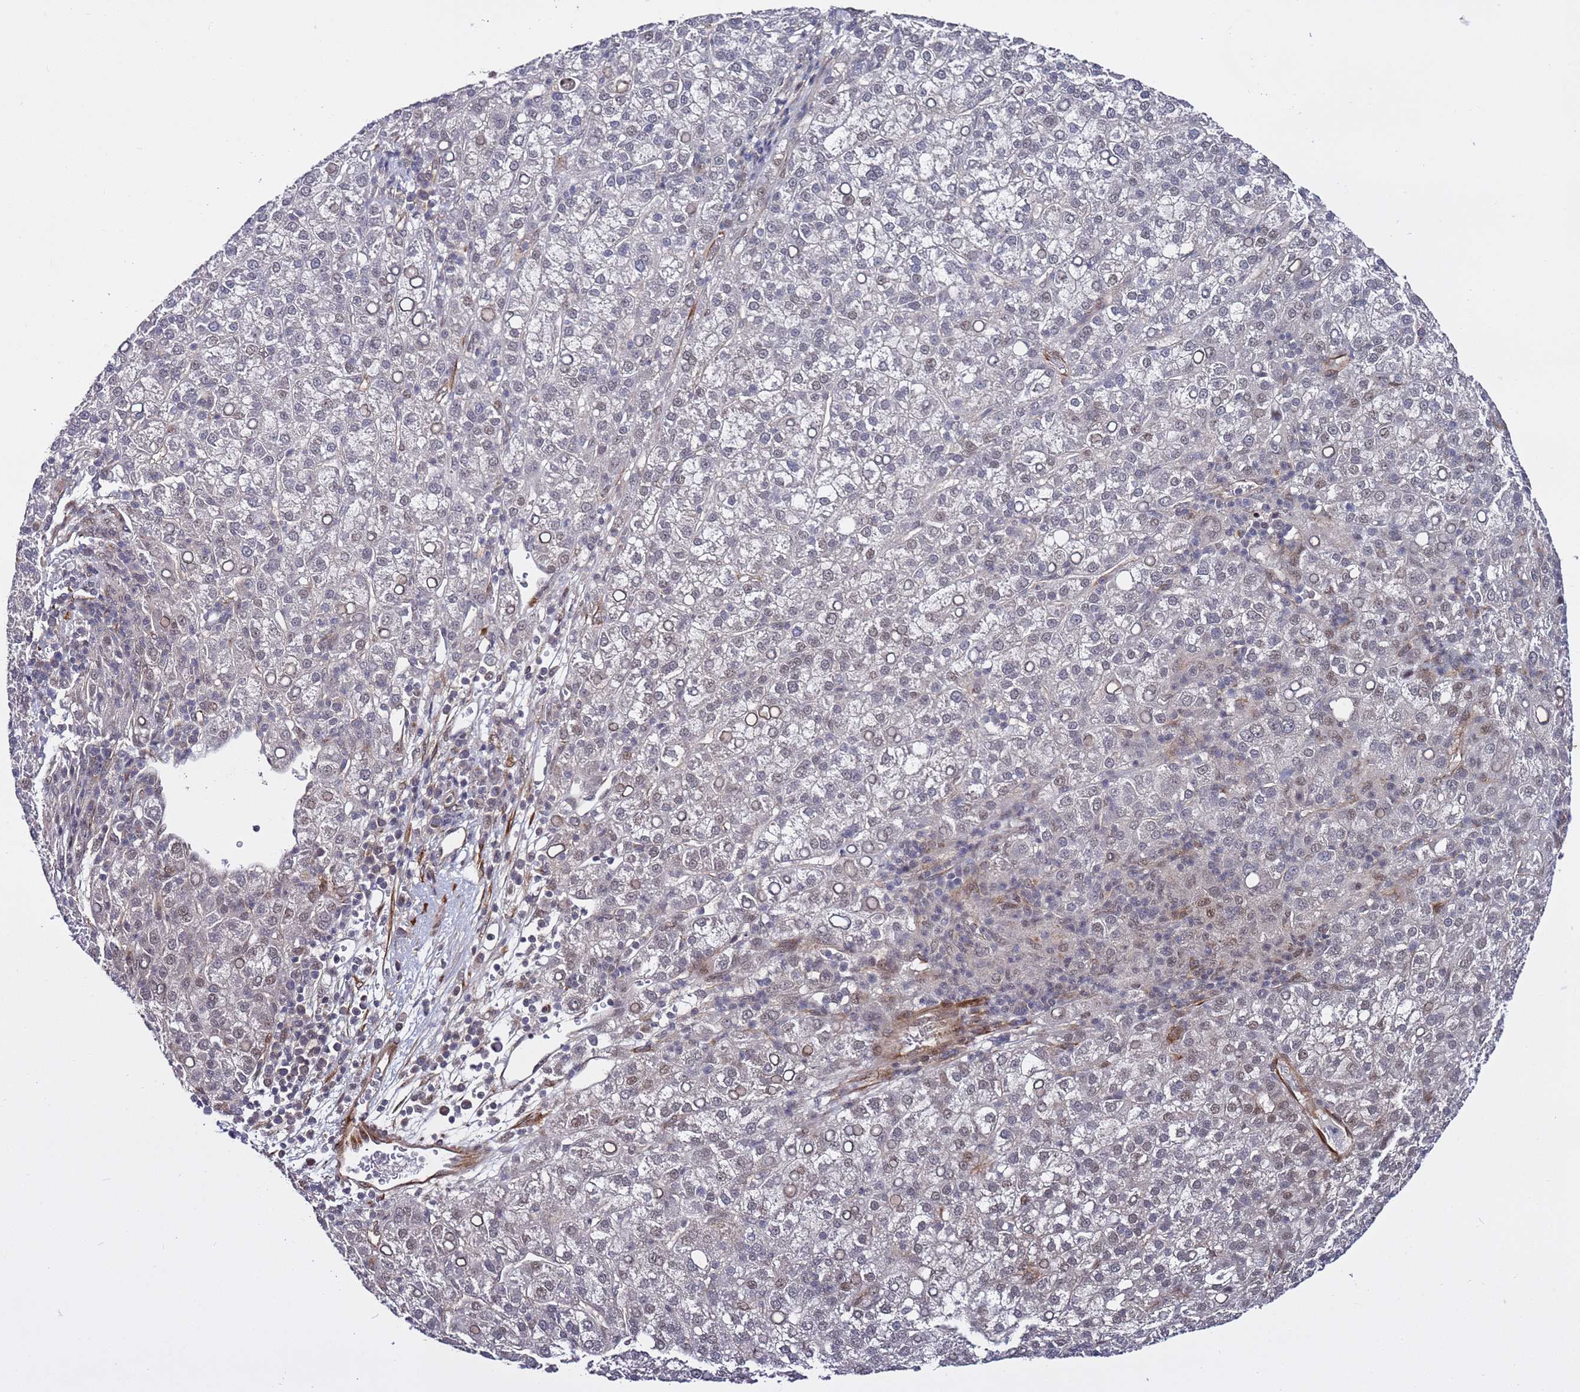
{"staining": {"intensity": "weak", "quantity": "<25%", "location": "nuclear"}, "tissue": "liver cancer", "cell_type": "Tumor cells", "image_type": "cancer", "snomed": [{"axis": "morphology", "description": "Carcinoma, Hepatocellular, NOS"}, {"axis": "topography", "description": "Liver"}], "caption": "The immunohistochemistry (IHC) micrograph has no significant expression in tumor cells of hepatocellular carcinoma (liver) tissue. (Brightfield microscopy of DAB IHC at high magnification).", "gene": "POLR2D", "patient": {"sex": "female", "age": 58}}